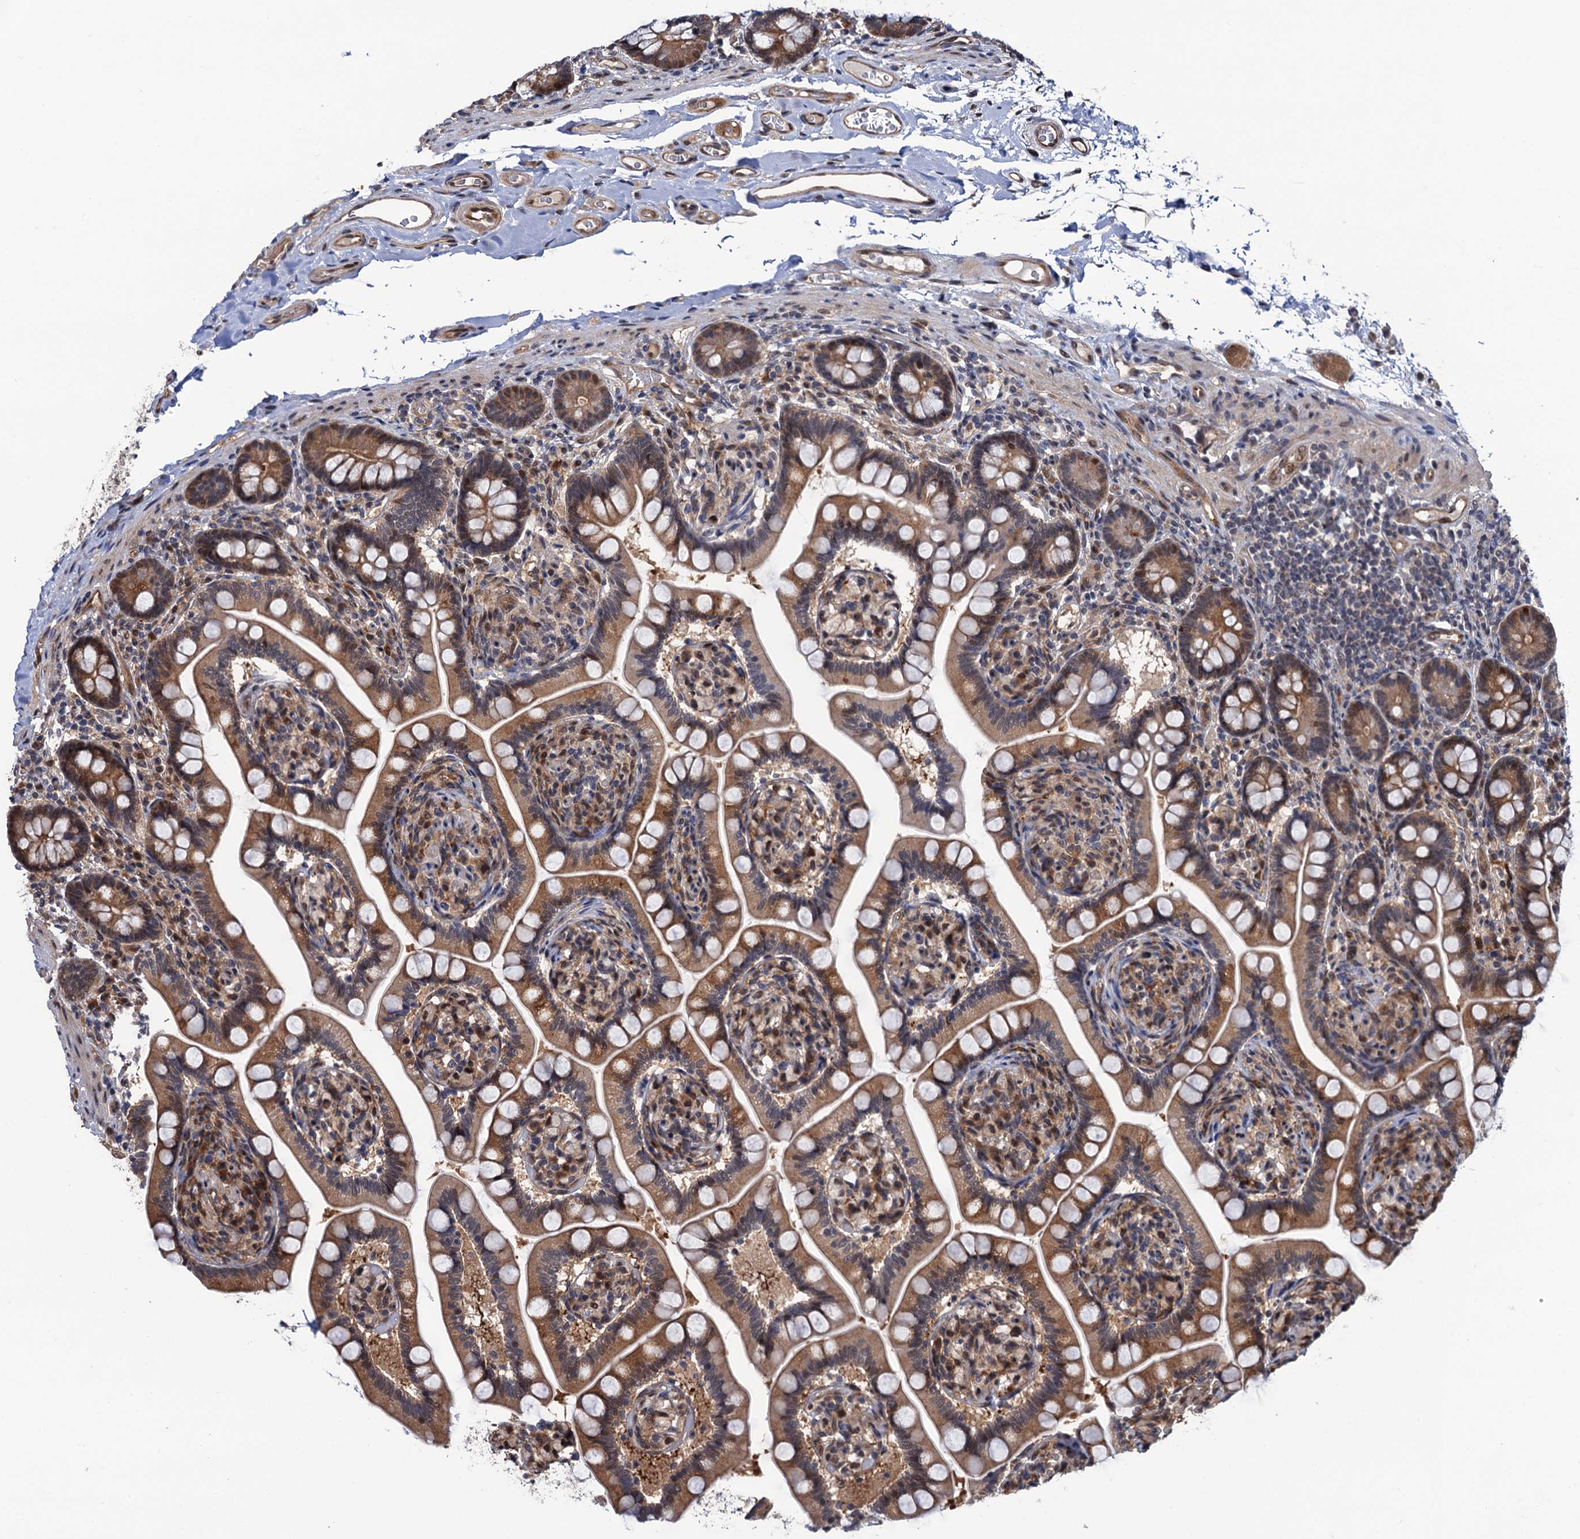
{"staining": {"intensity": "moderate", "quantity": ">75%", "location": "cytoplasmic/membranous"}, "tissue": "small intestine", "cell_type": "Glandular cells", "image_type": "normal", "snomed": [{"axis": "morphology", "description": "Normal tissue, NOS"}, {"axis": "topography", "description": "Small intestine"}], "caption": "Brown immunohistochemical staining in unremarkable human small intestine exhibits moderate cytoplasmic/membranous expression in approximately >75% of glandular cells.", "gene": "CDC23", "patient": {"sex": "female", "age": 64}}